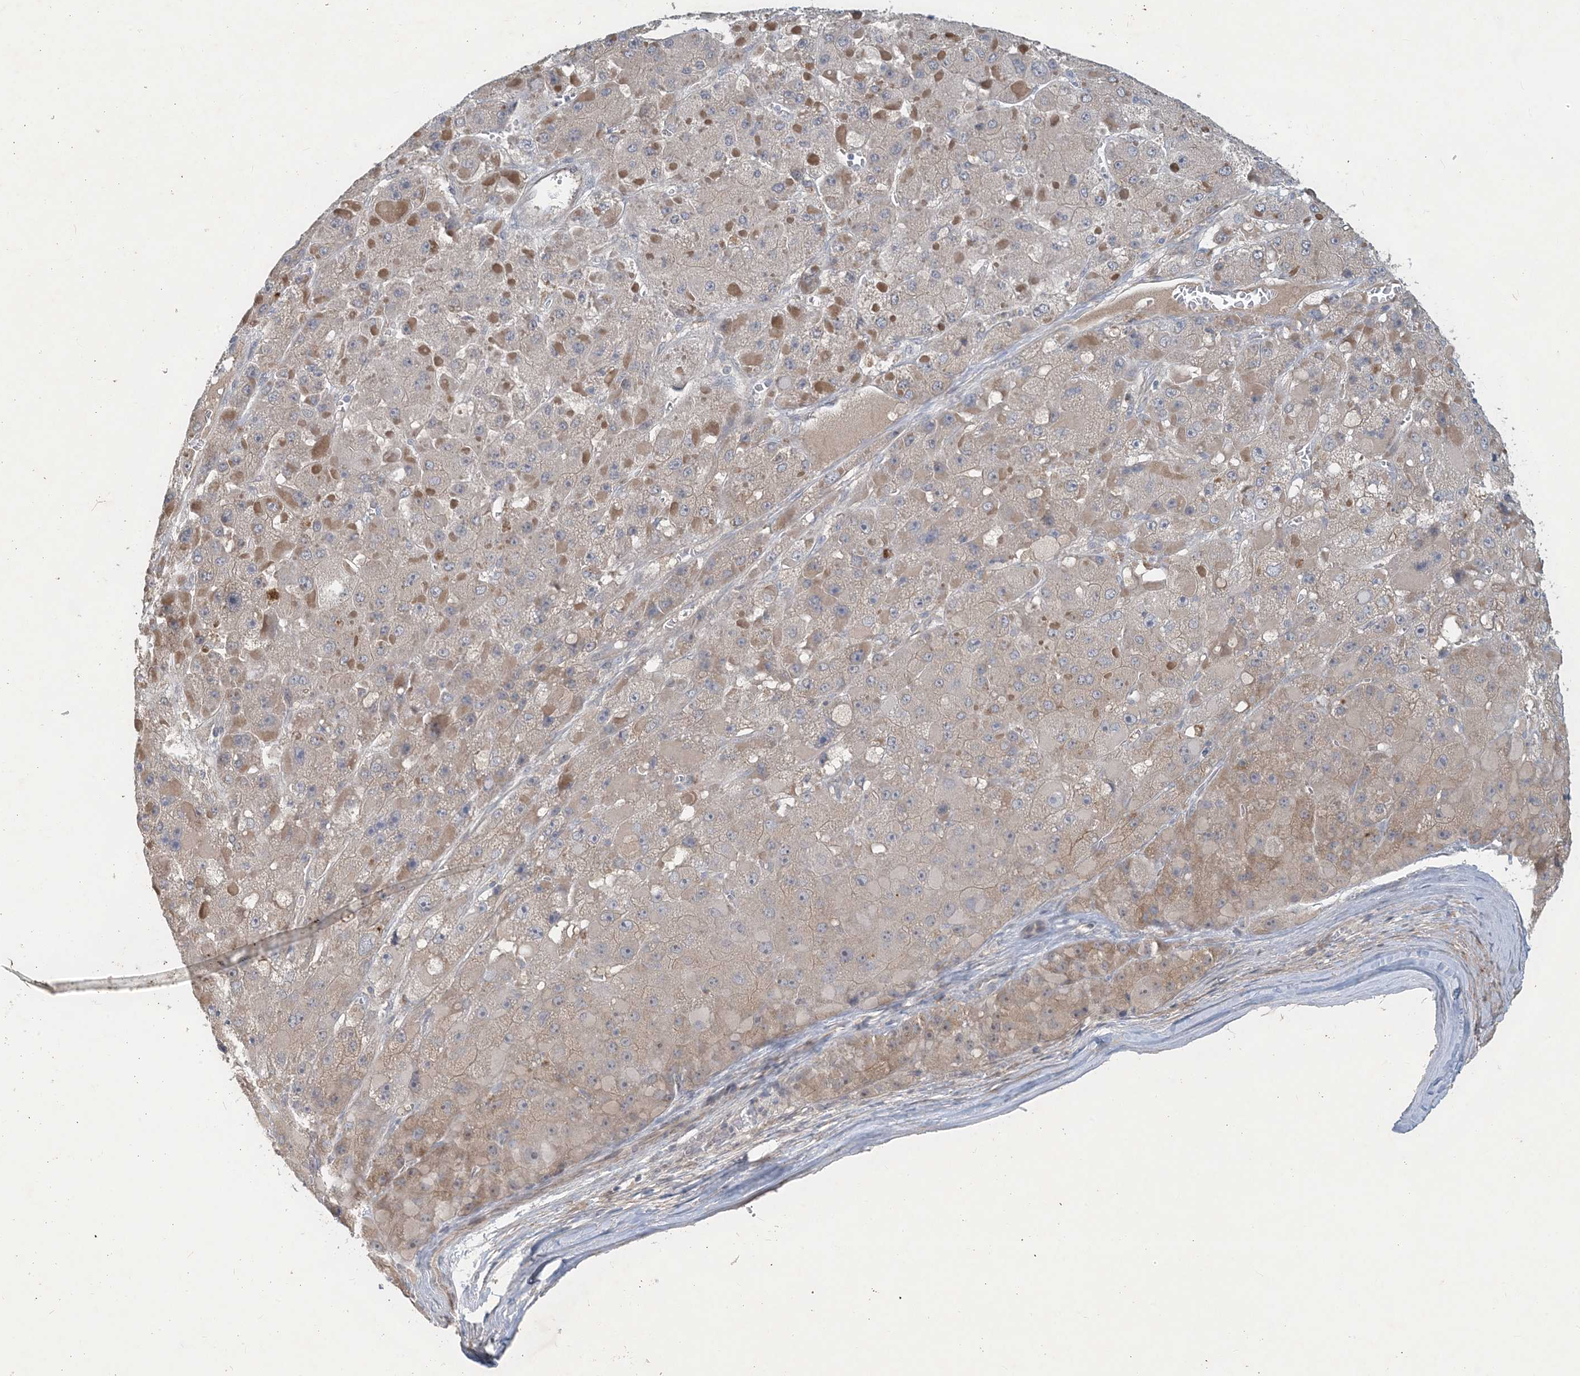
{"staining": {"intensity": "weak", "quantity": "<25%", "location": "cytoplasmic/membranous"}, "tissue": "liver cancer", "cell_type": "Tumor cells", "image_type": "cancer", "snomed": [{"axis": "morphology", "description": "Carcinoma, Hepatocellular, NOS"}, {"axis": "topography", "description": "Liver"}], "caption": "High magnification brightfield microscopy of liver cancer (hepatocellular carcinoma) stained with DAB (3,3'-diaminobenzidine) (brown) and counterstained with hematoxylin (blue): tumor cells show no significant positivity.", "gene": "CDS1", "patient": {"sex": "female", "age": 73}}